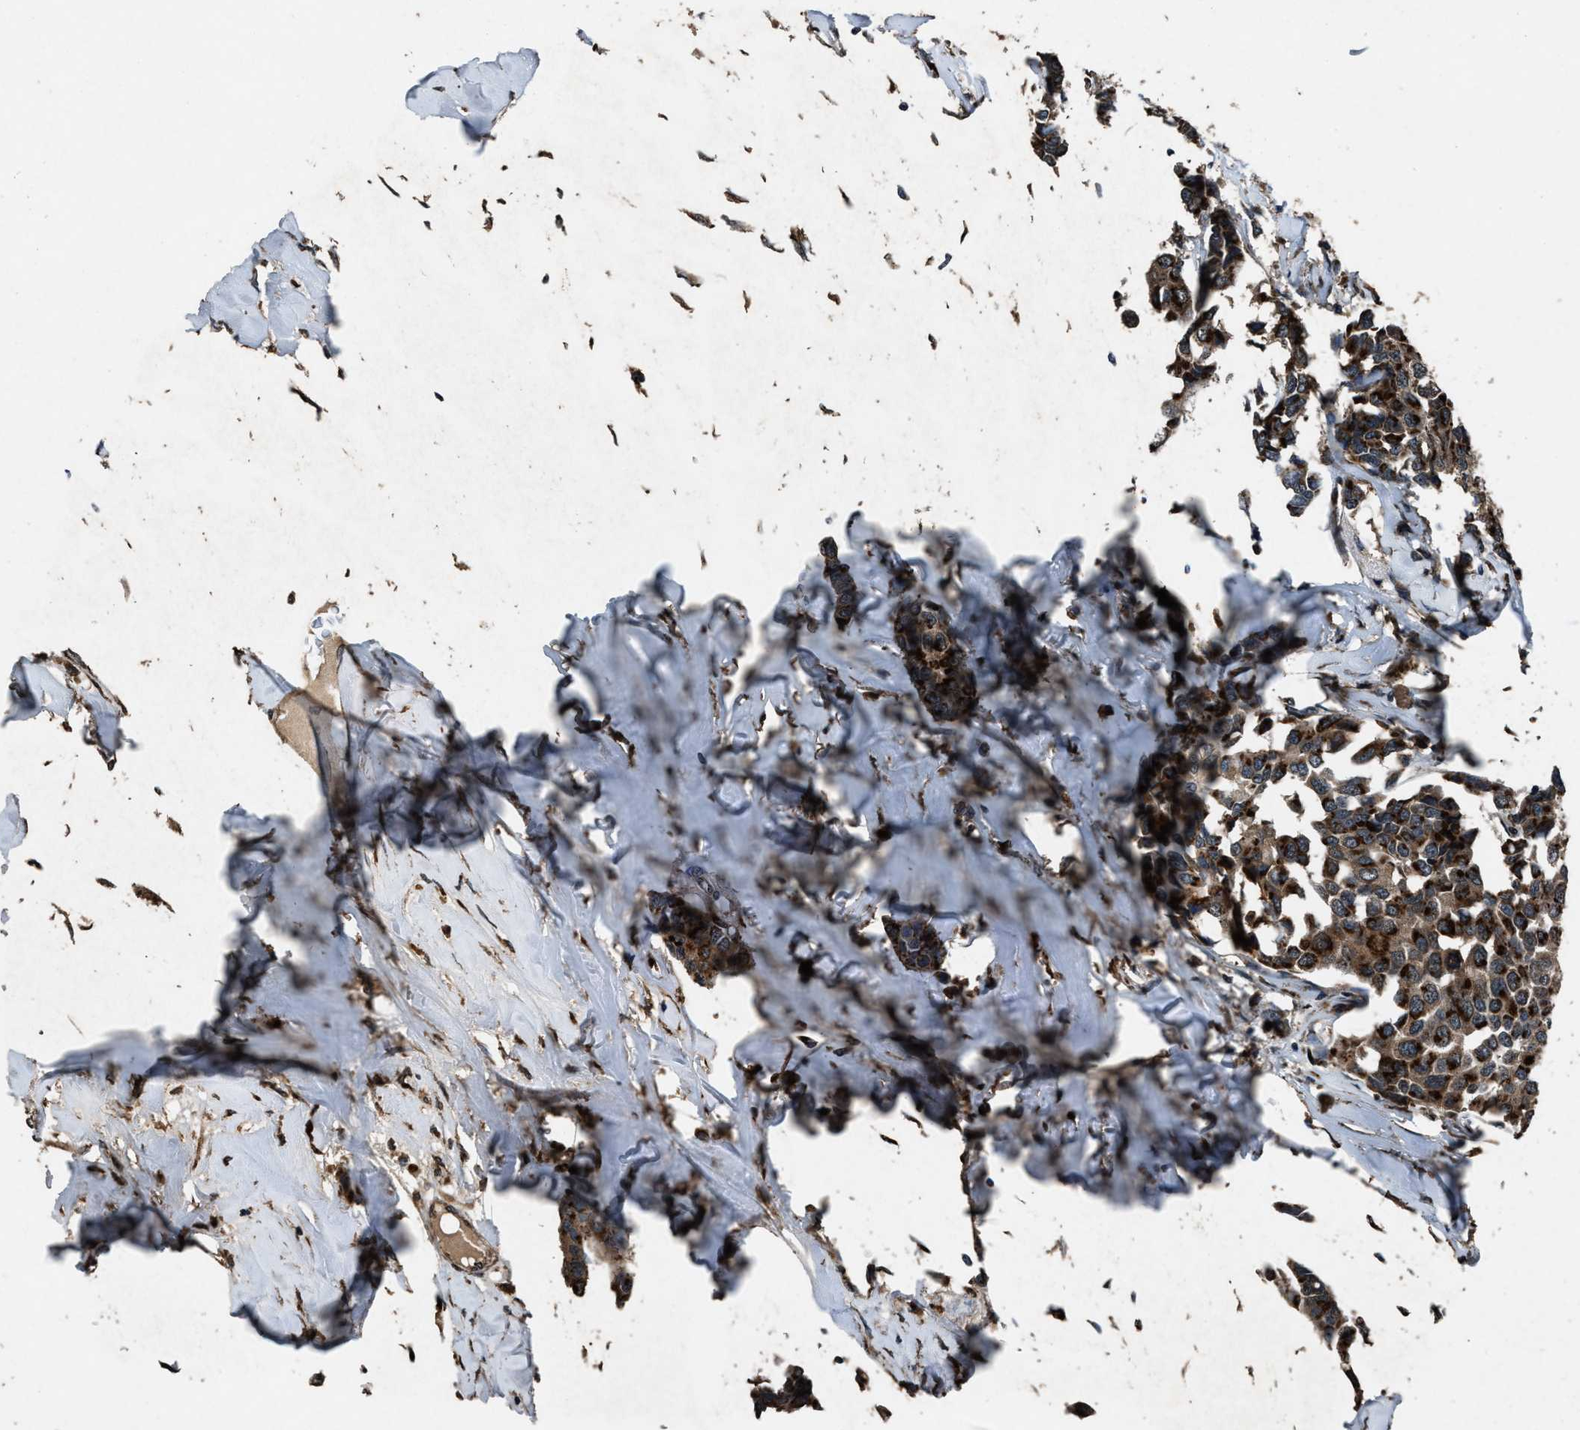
{"staining": {"intensity": "strong", "quantity": ">75%", "location": "cytoplasmic/membranous"}, "tissue": "breast cancer", "cell_type": "Tumor cells", "image_type": "cancer", "snomed": [{"axis": "morphology", "description": "Duct carcinoma"}, {"axis": "topography", "description": "Breast"}], "caption": "IHC histopathology image of human breast invasive ductal carcinoma stained for a protein (brown), which exhibits high levels of strong cytoplasmic/membranous expression in about >75% of tumor cells.", "gene": "SLC38A10", "patient": {"sex": "female", "age": 80}}